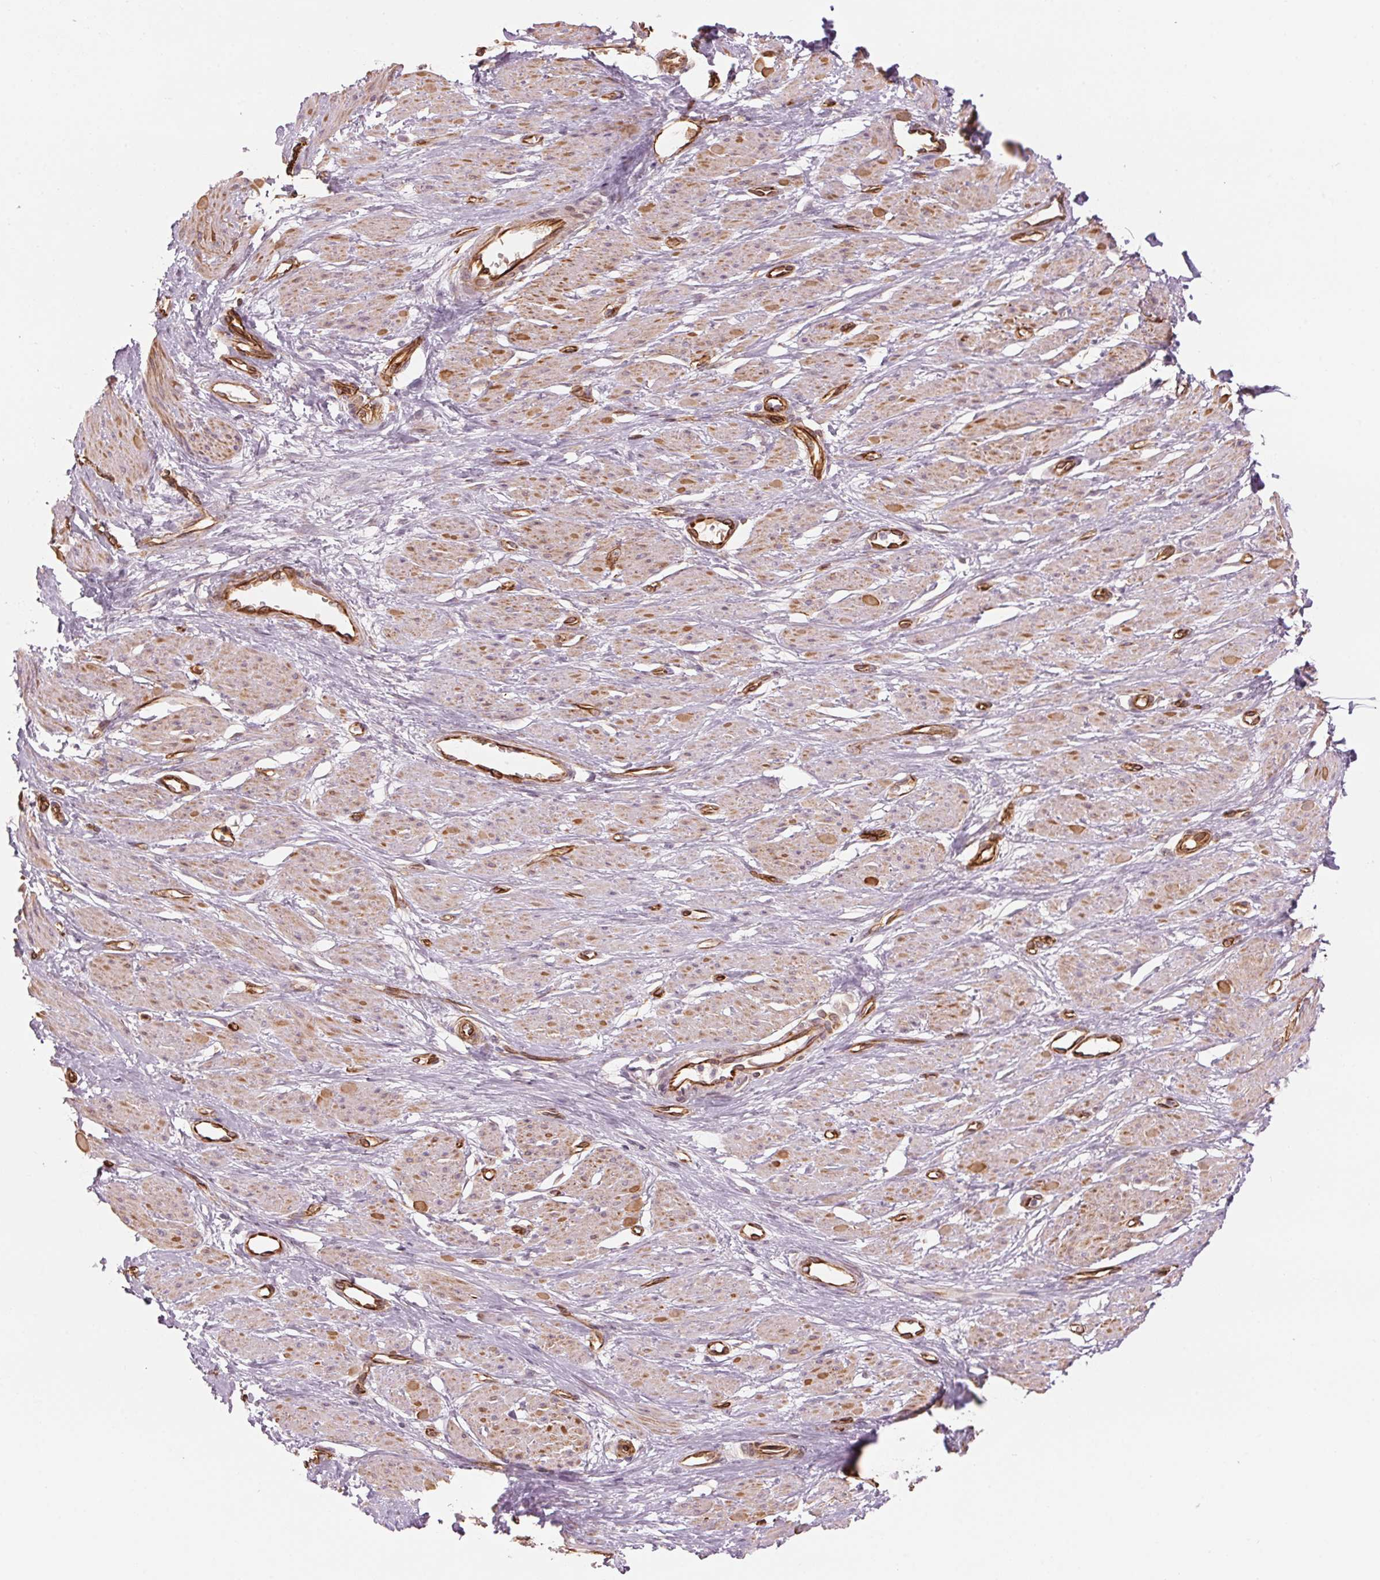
{"staining": {"intensity": "moderate", "quantity": "25%-75%", "location": "cytoplasmic/membranous"}, "tissue": "smooth muscle", "cell_type": "Smooth muscle cells", "image_type": "normal", "snomed": [{"axis": "morphology", "description": "Normal tissue, NOS"}, {"axis": "topography", "description": "Smooth muscle"}, {"axis": "topography", "description": "Uterus"}], "caption": "A histopathology image showing moderate cytoplasmic/membranous positivity in about 25%-75% of smooth muscle cells in unremarkable smooth muscle, as visualized by brown immunohistochemical staining.", "gene": "CLPS", "patient": {"sex": "female", "age": 39}}